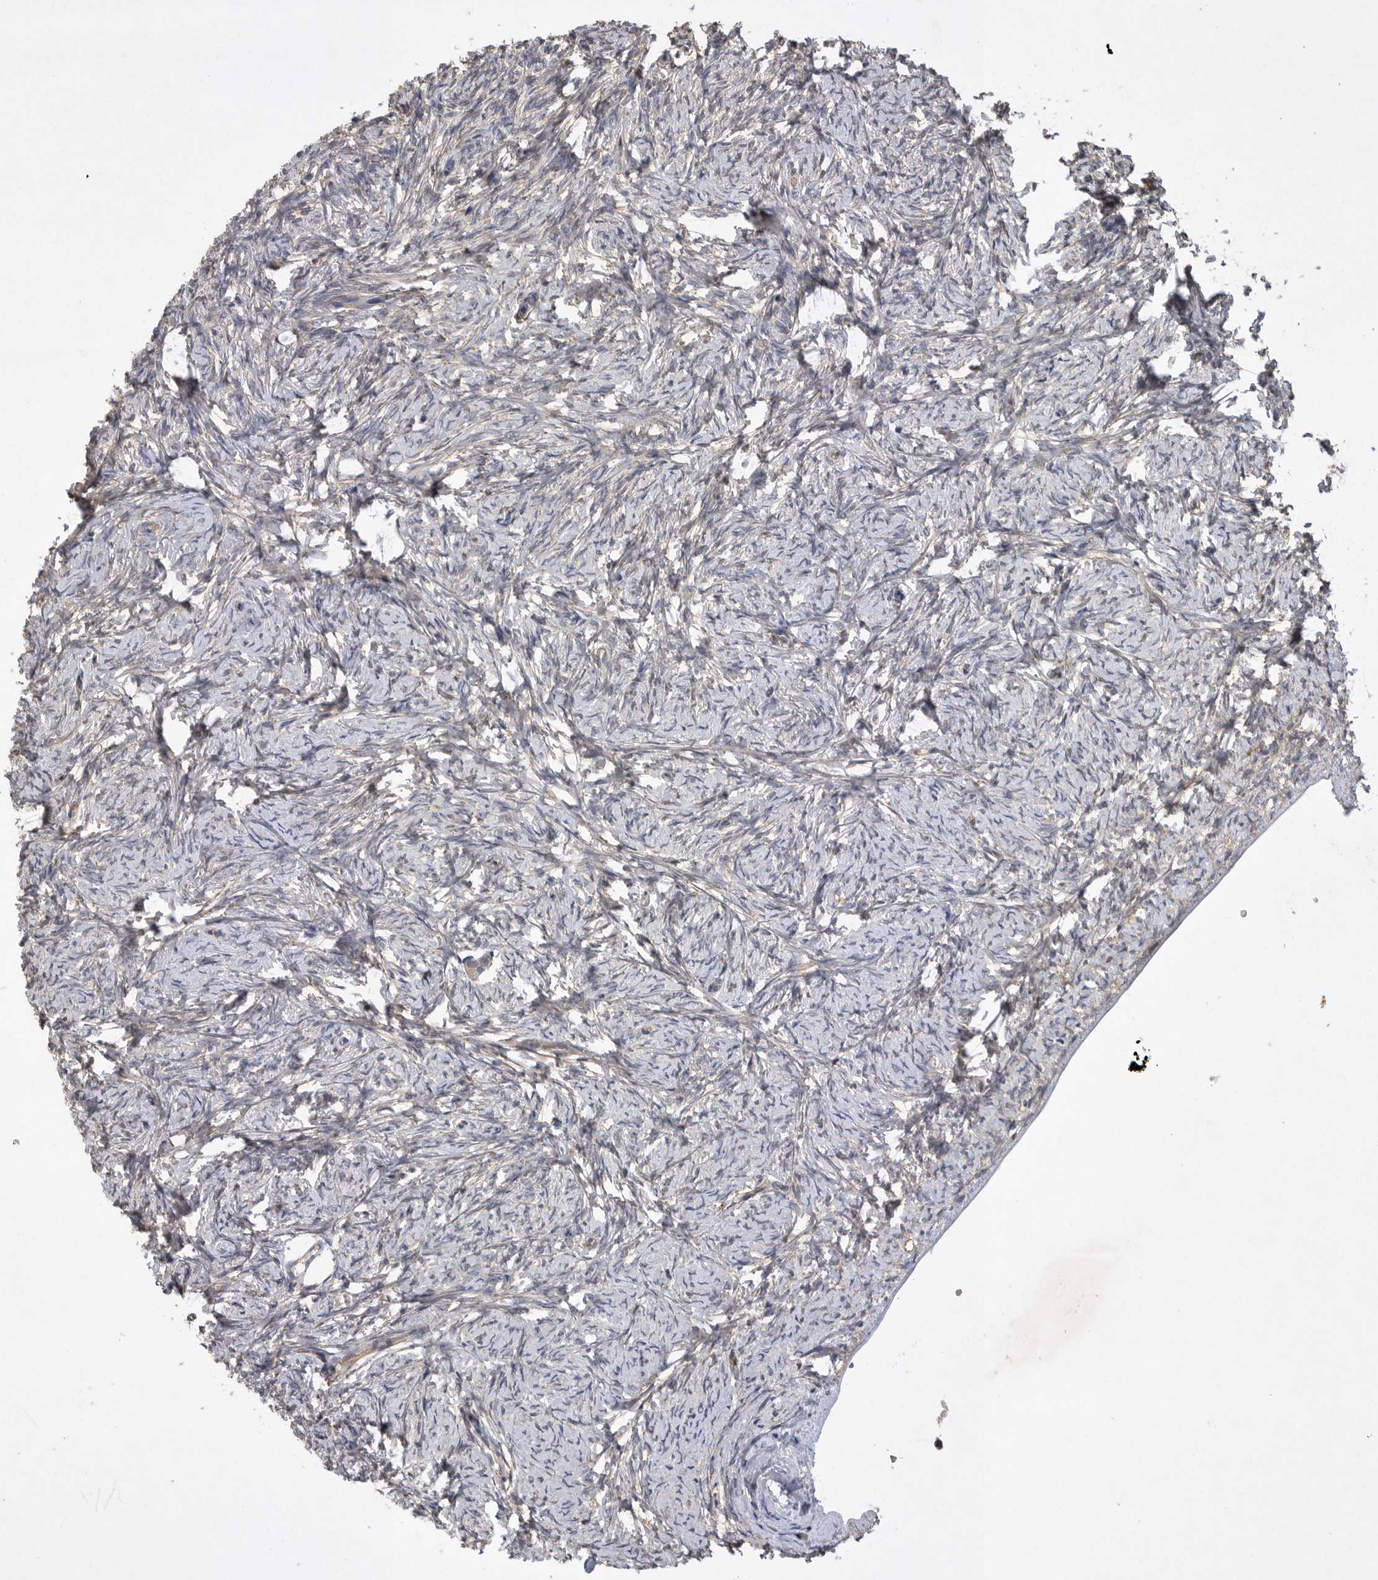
{"staining": {"intensity": "weak", "quantity": "<25%", "location": "cytoplasmic/membranous"}, "tissue": "ovary", "cell_type": "Ovarian stroma cells", "image_type": "normal", "snomed": [{"axis": "morphology", "description": "Normal tissue, NOS"}, {"axis": "topography", "description": "Ovary"}], "caption": "Protein analysis of benign ovary demonstrates no significant expression in ovarian stroma cells.", "gene": "ANKFY1", "patient": {"sex": "female", "age": 34}}